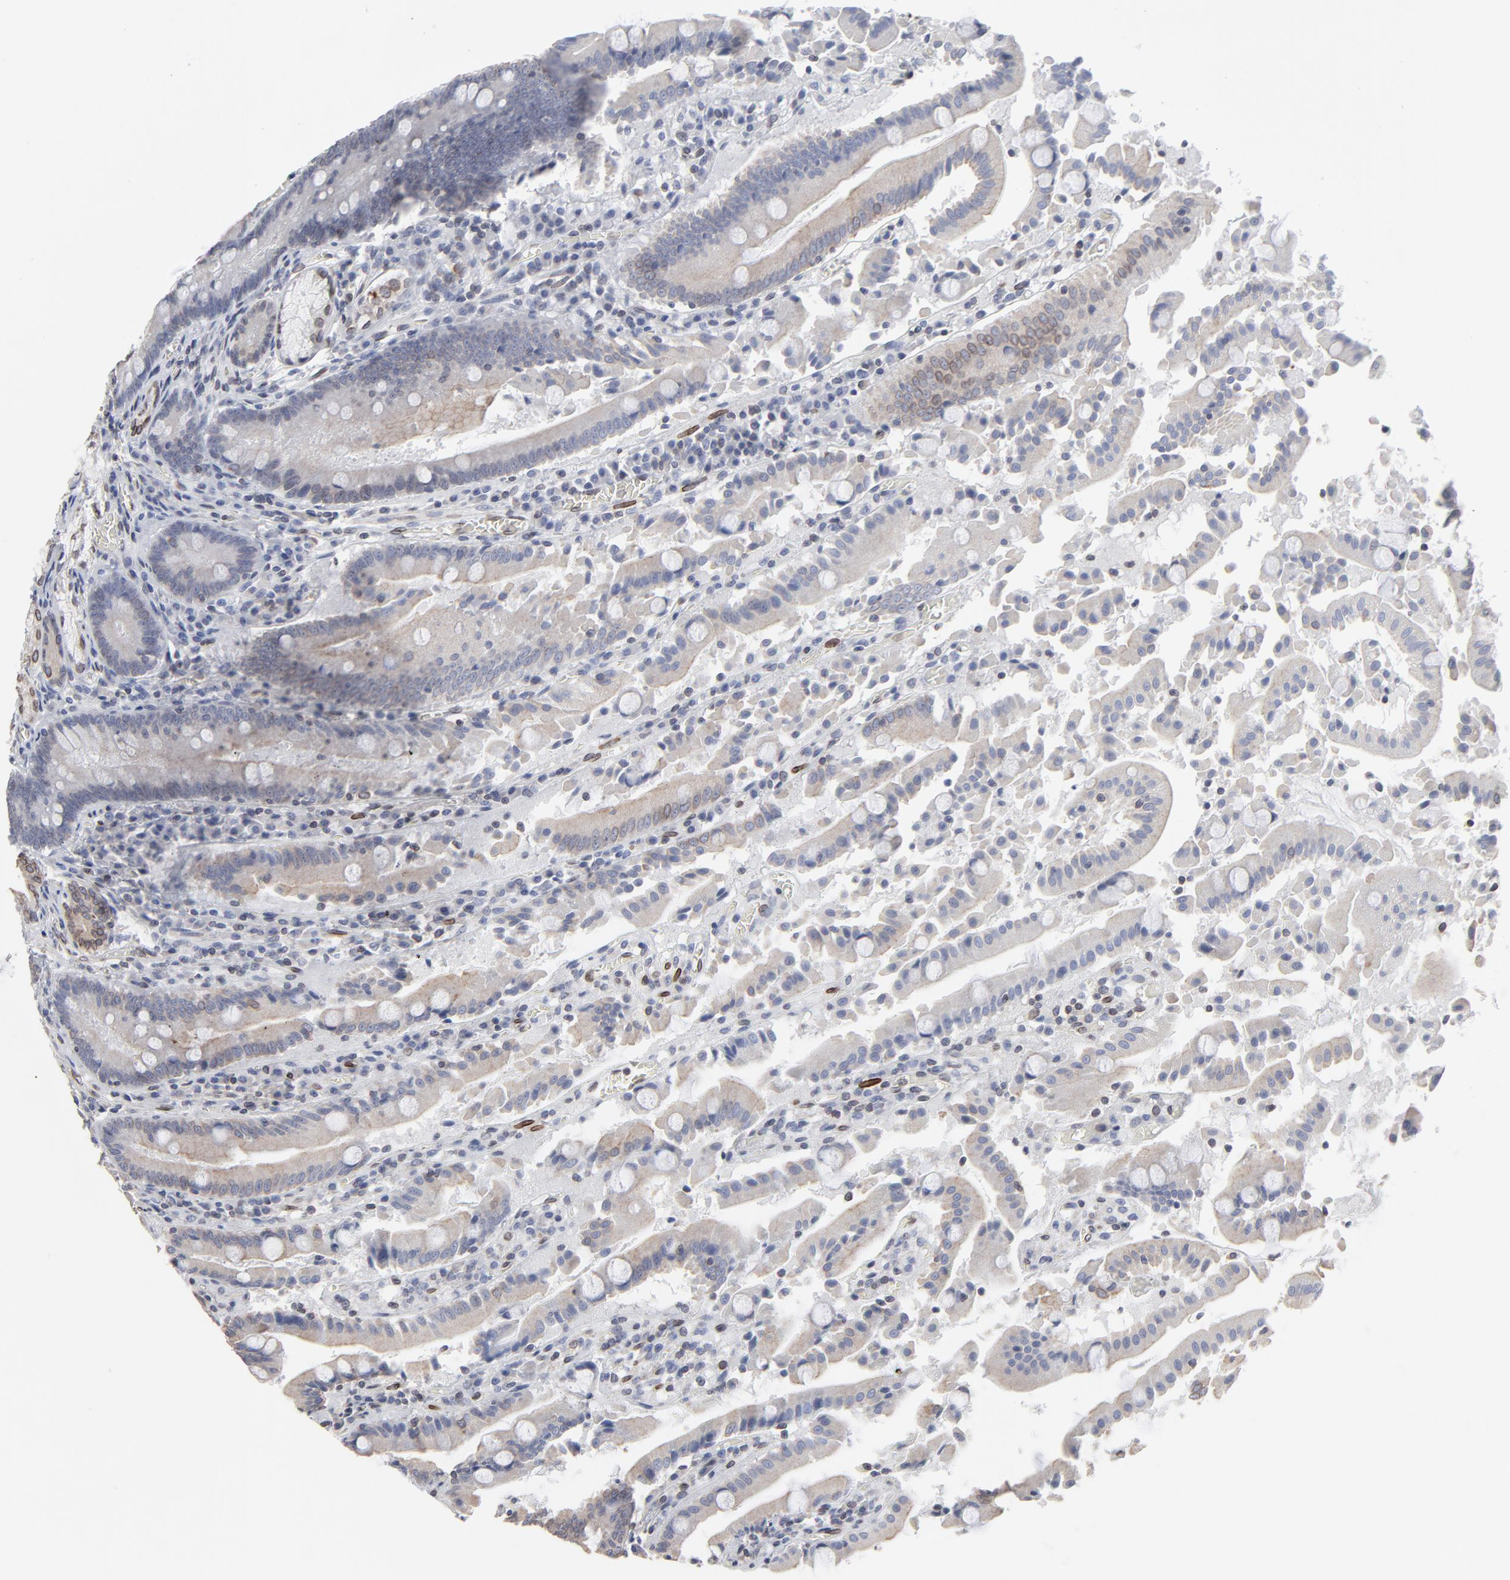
{"staining": {"intensity": "moderate", "quantity": "25%-75%", "location": "cytoplasmic/membranous,nuclear"}, "tissue": "stomach", "cell_type": "Glandular cells", "image_type": "normal", "snomed": [{"axis": "morphology", "description": "Normal tissue, NOS"}, {"axis": "topography", "description": "Stomach, lower"}], "caption": "Brown immunohistochemical staining in normal human stomach demonstrates moderate cytoplasmic/membranous,nuclear staining in about 25%-75% of glandular cells. Nuclei are stained in blue.", "gene": "SYNE2", "patient": {"sex": "male", "age": 56}}